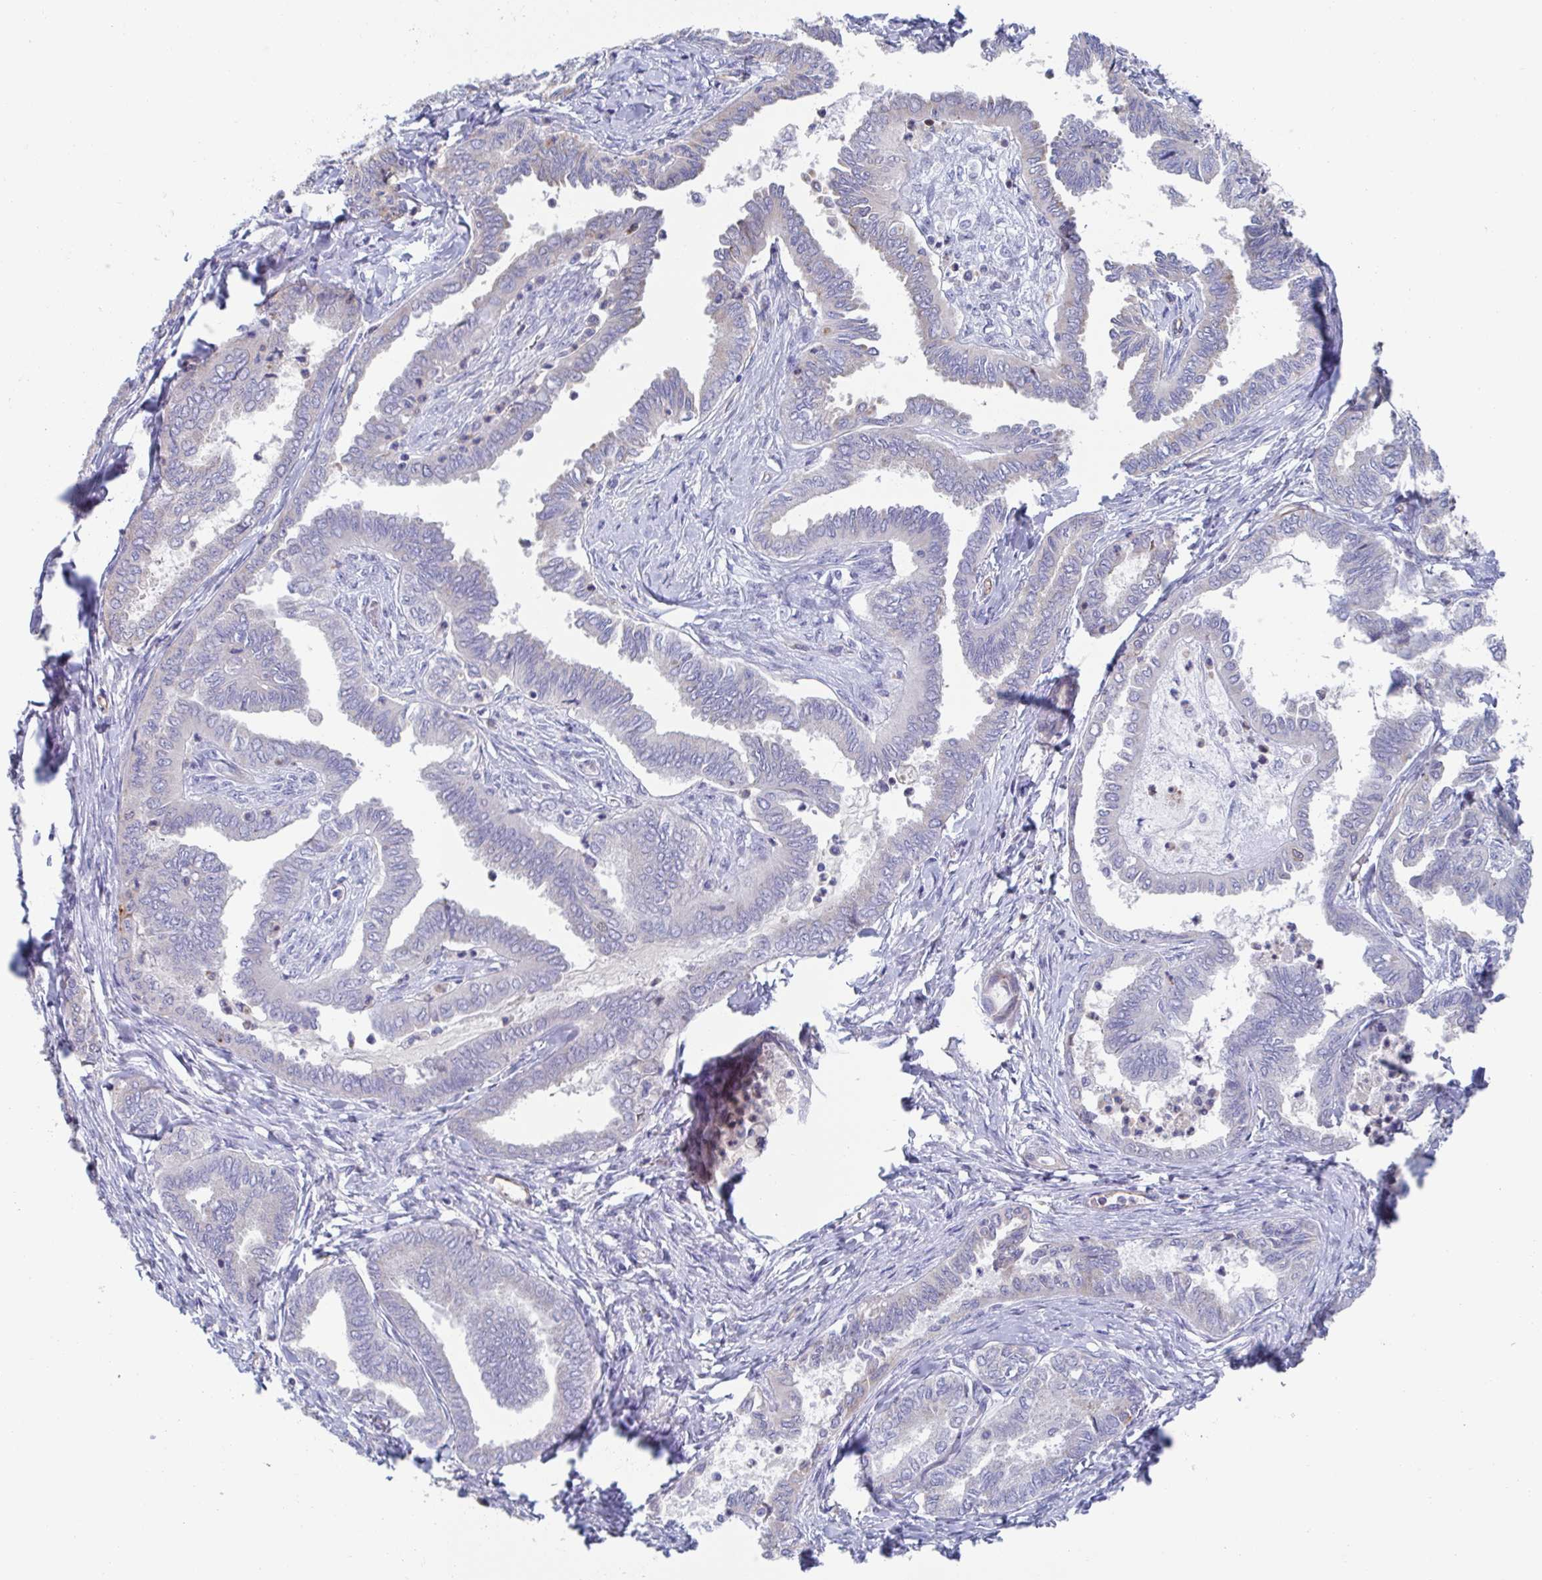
{"staining": {"intensity": "negative", "quantity": "none", "location": "none"}, "tissue": "ovarian cancer", "cell_type": "Tumor cells", "image_type": "cancer", "snomed": [{"axis": "morphology", "description": "Carcinoma, endometroid"}, {"axis": "topography", "description": "Ovary"}], "caption": "This is a photomicrograph of immunohistochemistry staining of endometroid carcinoma (ovarian), which shows no expression in tumor cells.", "gene": "KLC3", "patient": {"sex": "female", "age": 70}}